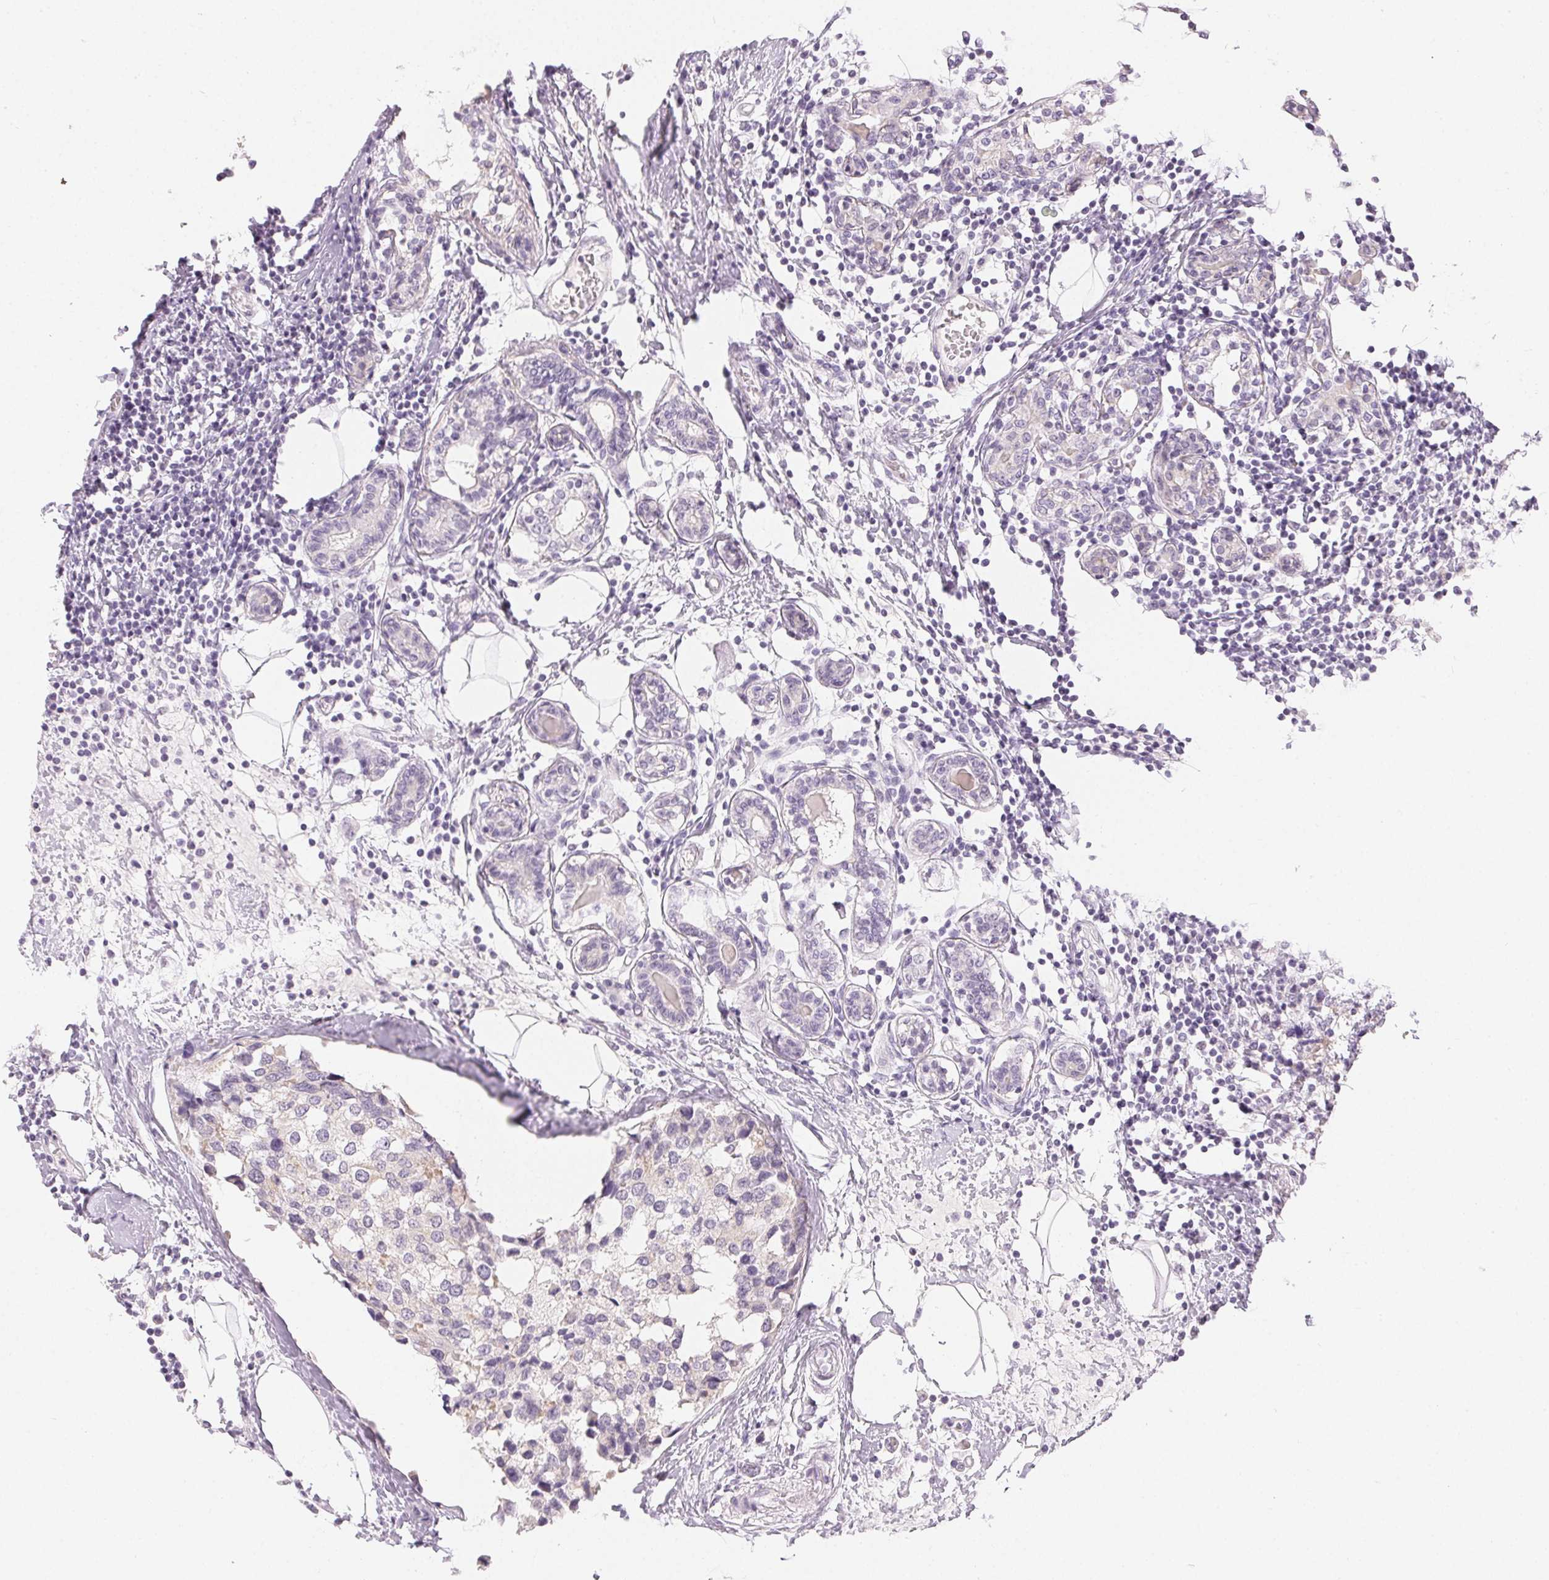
{"staining": {"intensity": "negative", "quantity": "none", "location": "none"}, "tissue": "breast cancer", "cell_type": "Tumor cells", "image_type": "cancer", "snomed": [{"axis": "morphology", "description": "Lobular carcinoma"}, {"axis": "topography", "description": "Breast"}], "caption": "High power microscopy histopathology image of an IHC image of breast lobular carcinoma, revealing no significant staining in tumor cells.", "gene": "SFTPD", "patient": {"sex": "female", "age": 59}}